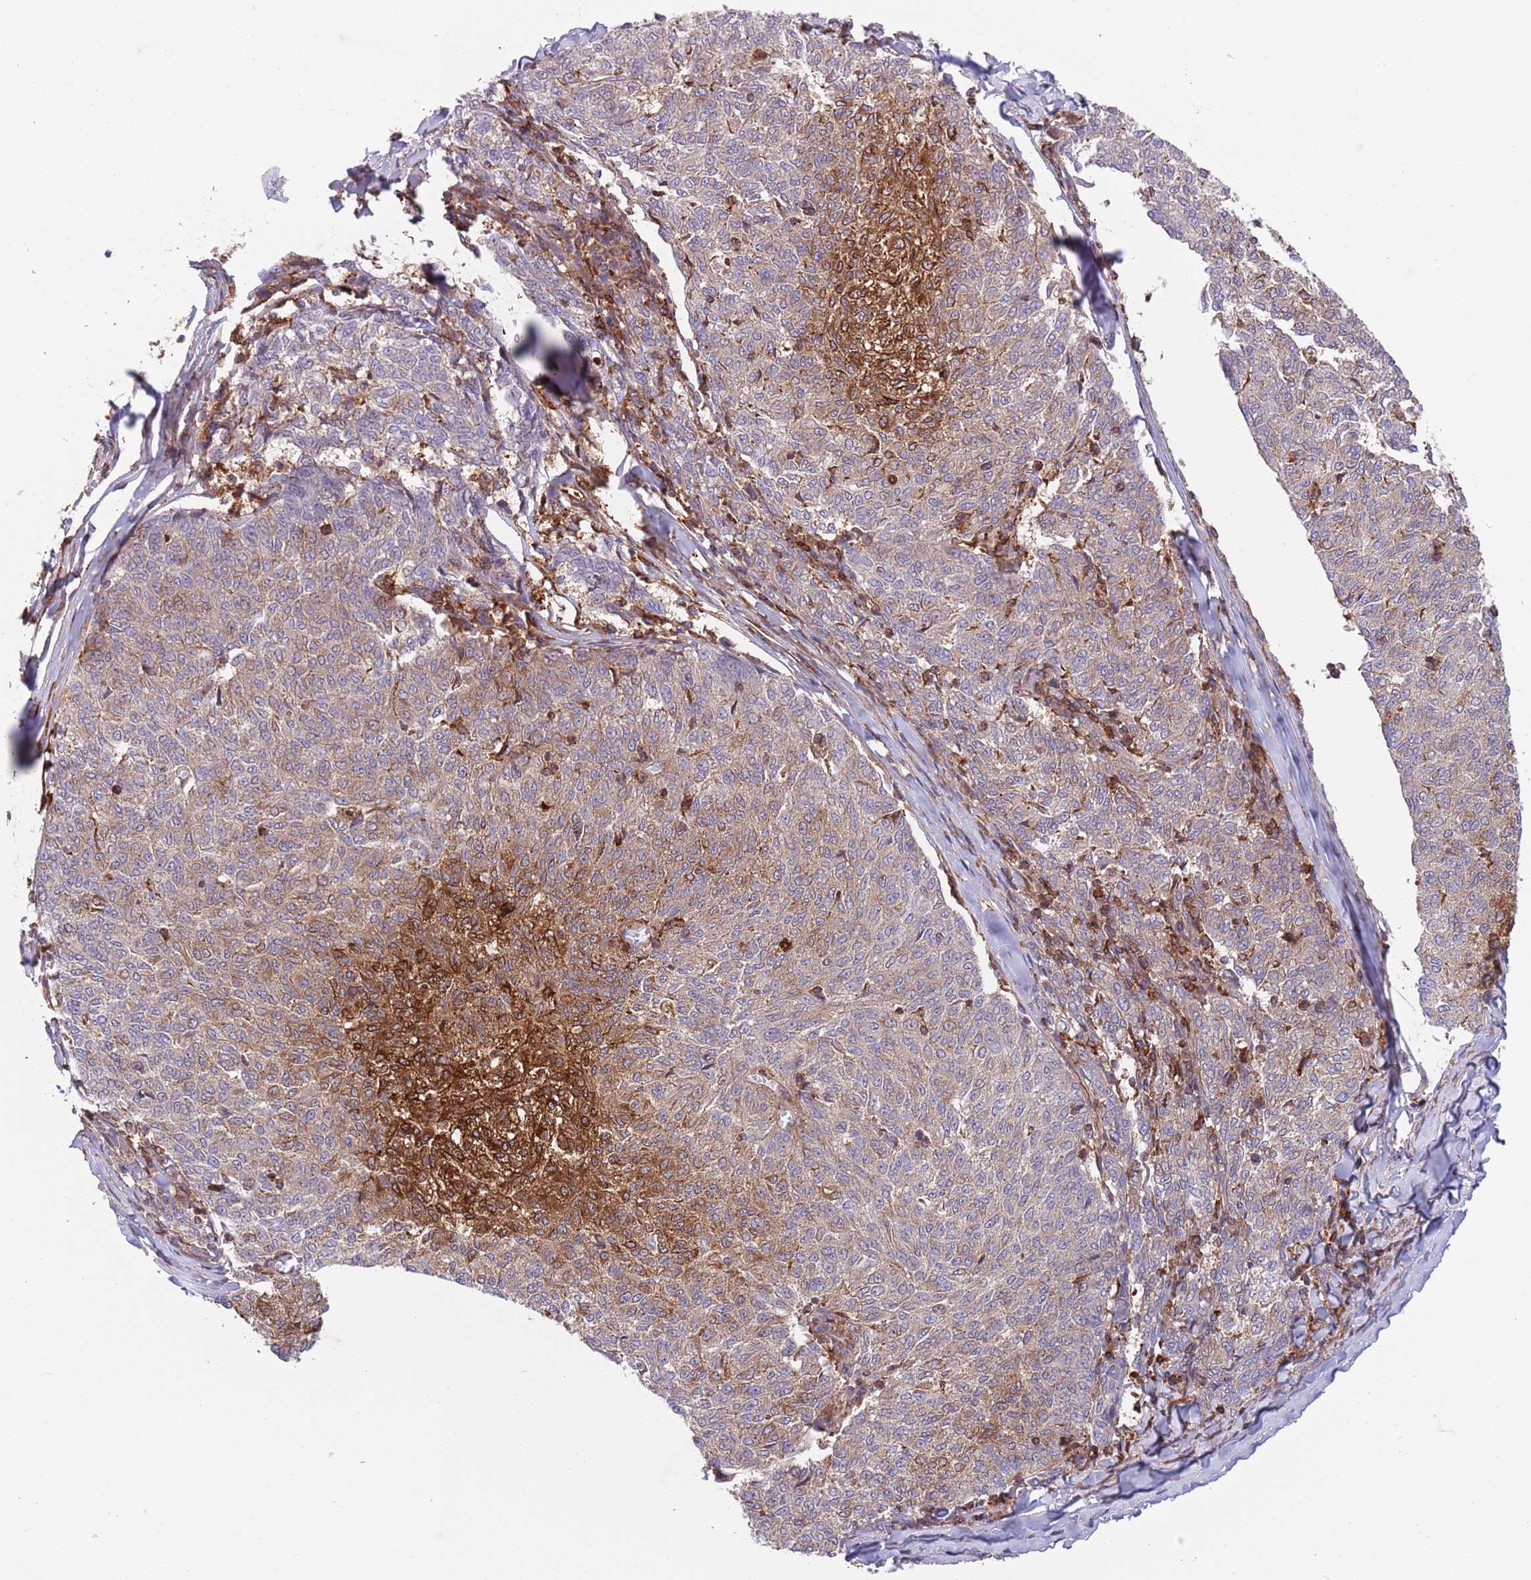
{"staining": {"intensity": "strong", "quantity": "<25%", "location": "cytoplasmic/membranous"}, "tissue": "melanoma", "cell_type": "Tumor cells", "image_type": "cancer", "snomed": [{"axis": "morphology", "description": "Malignant melanoma, NOS"}, {"axis": "topography", "description": "Skin"}], "caption": "IHC micrograph of melanoma stained for a protein (brown), which demonstrates medium levels of strong cytoplasmic/membranous staining in about <25% of tumor cells.", "gene": "ZMYM5", "patient": {"sex": "female", "age": 72}}